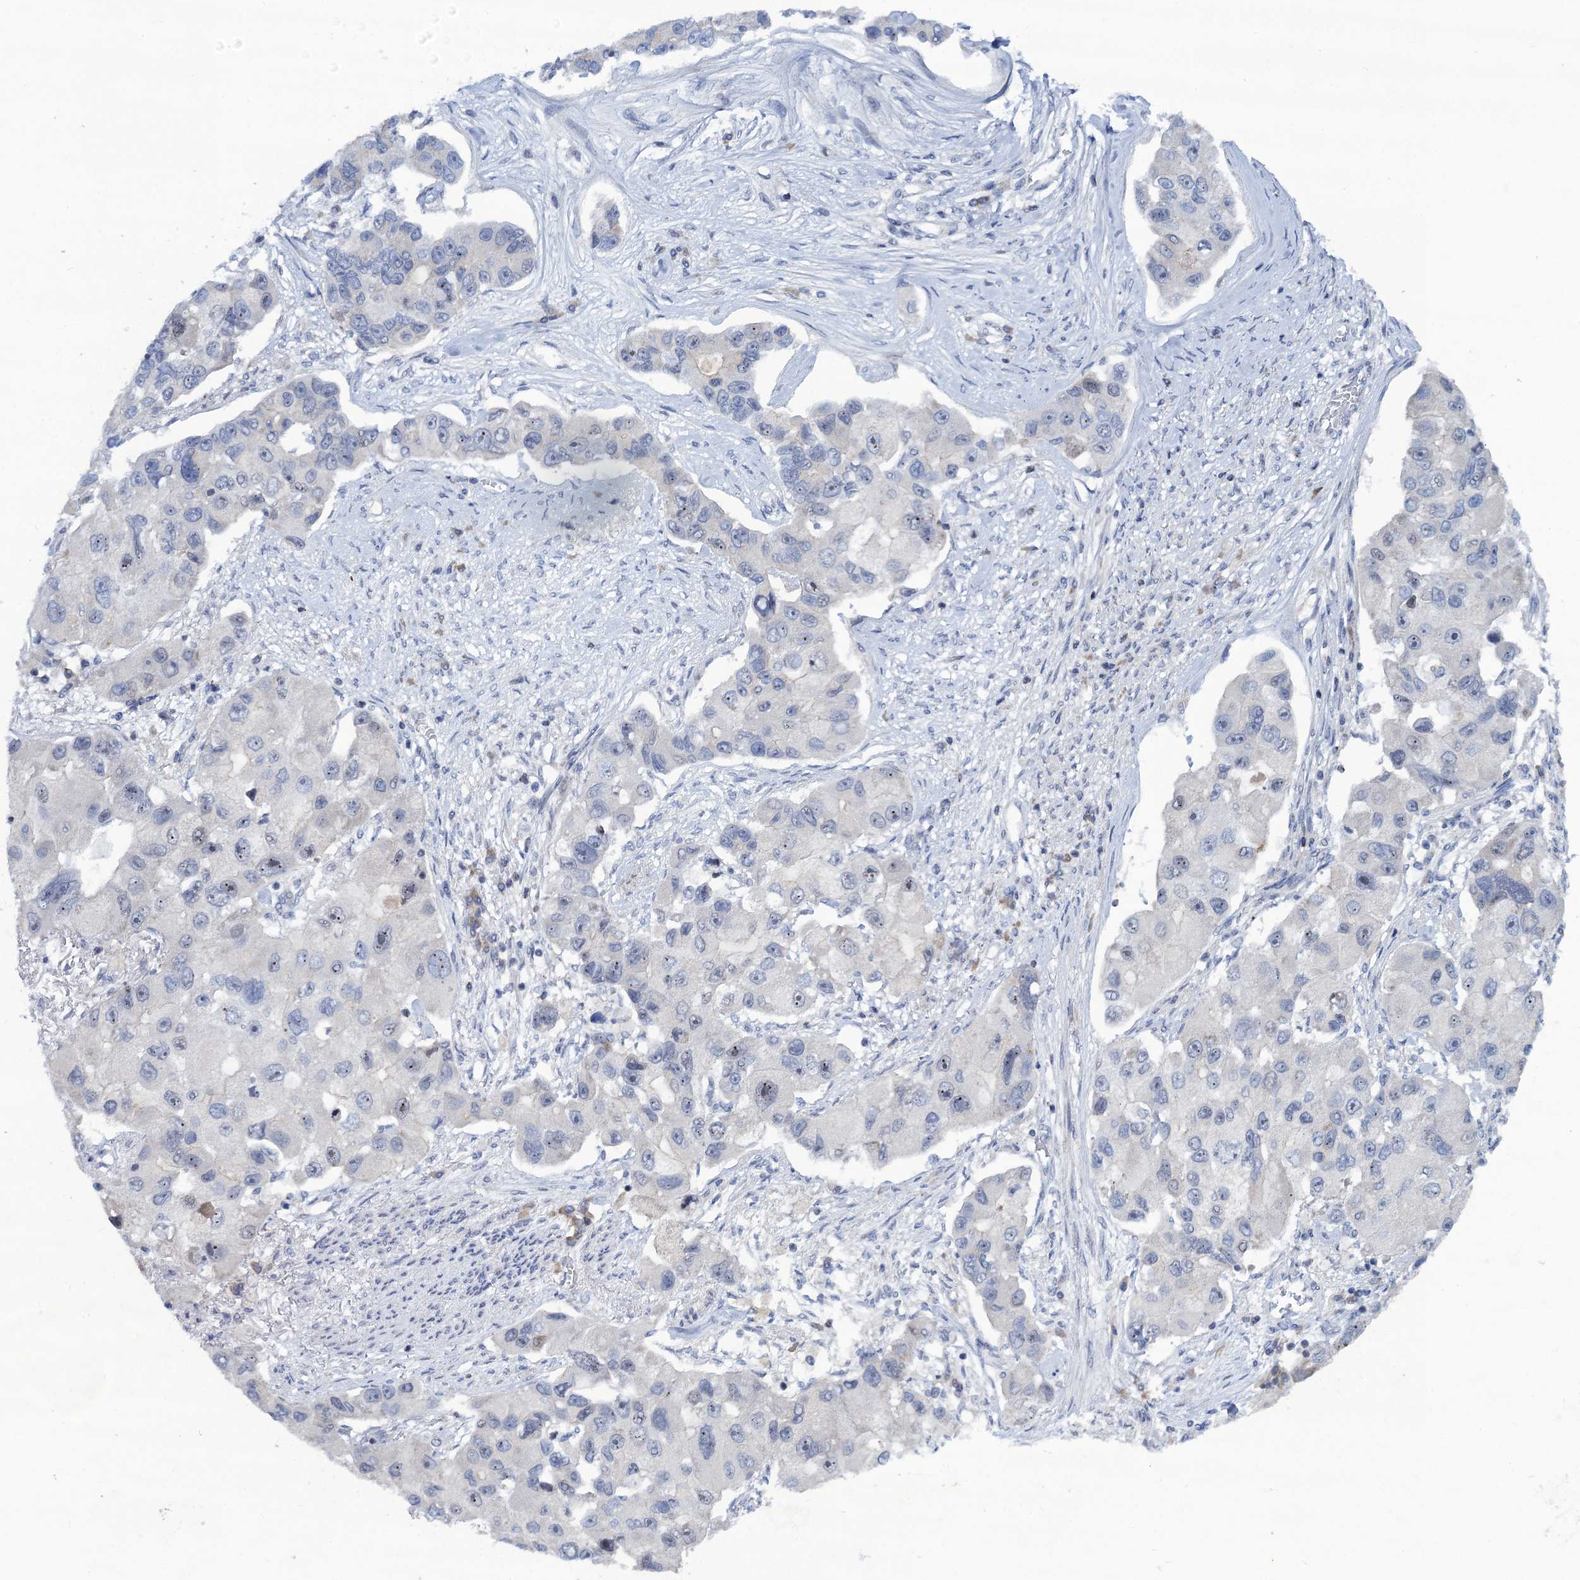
{"staining": {"intensity": "weak", "quantity": ">75%", "location": "cytoplasmic/membranous"}, "tissue": "lung cancer", "cell_type": "Tumor cells", "image_type": "cancer", "snomed": [{"axis": "morphology", "description": "Adenocarcinoma, NOS"}, {"axis": "topography", "description": "Lung"}], "caption": "A photomicrograph of lung adenocarcinoma stained for a protein demonstrates weak cytoplasmic/membranous brown staining in tumor cells.", "gene": "QPCTL", "patient": {"sex": "female", "age": 54}}